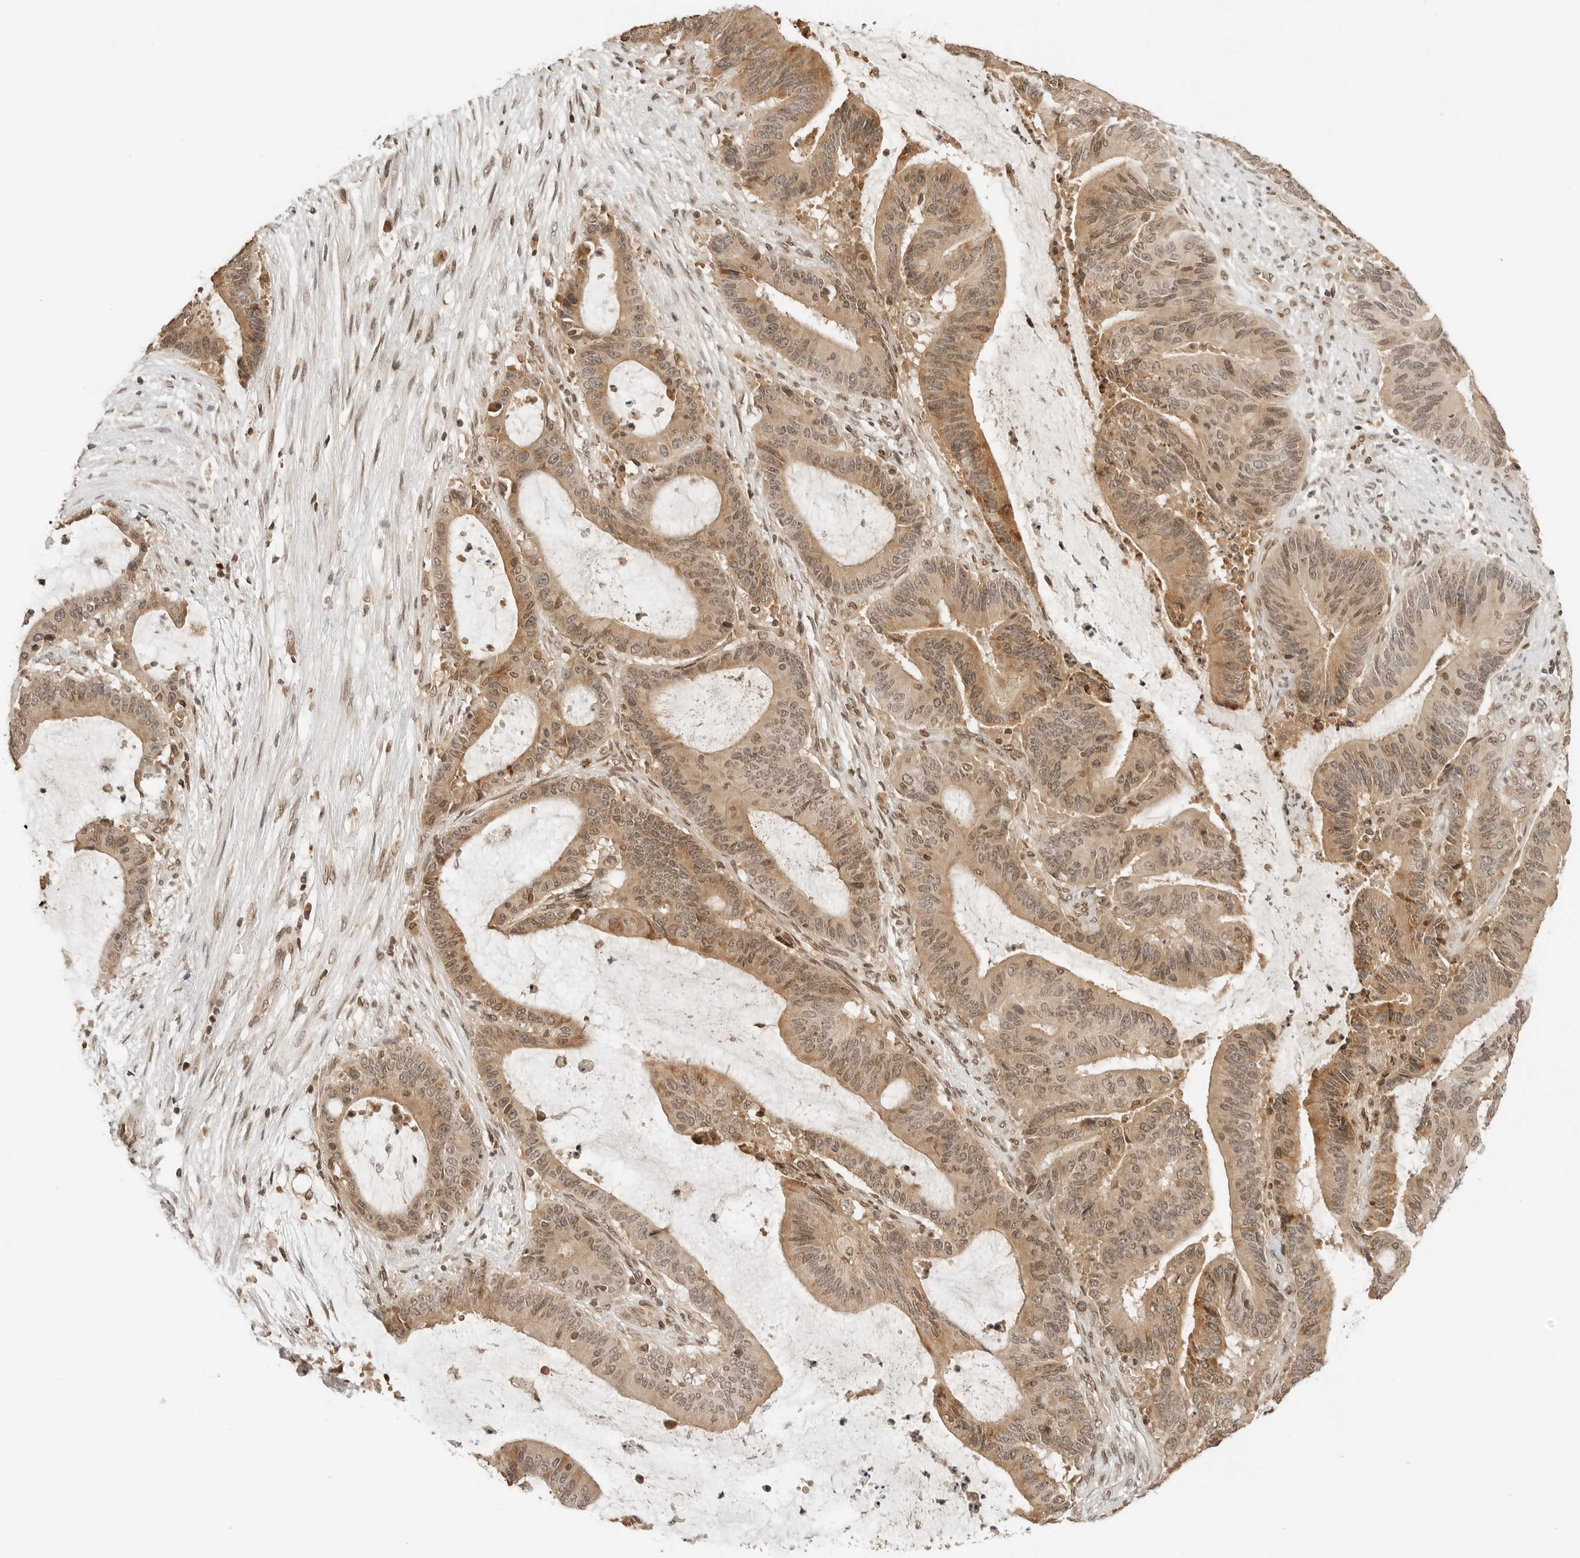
{"staining": {"intensity": "moderate", "quantity": ">75%", "location": "cytoplasmic/membranous,nuclear"}, "tissue": "liver cancer", "cell_type": "Tumor cells", "image_type": "cancer", "snomed": [{"axis": "morphology", "description": "Normal tissue, NOS"}, {"axis": "morphology", "description": "Cholangiocarcinoma"}, {"axis": "topography", "description": "Liver"}, {"axis": "topography", "description": "Peripheral nerve tissue"}], "caption": "A micrograph of liver cancer (cholangiocarcinoma) stained for a protein exhibits moderate cytoplasmic/membranous and nuclear brown staining in tumor cells.", "gene": "POLH", "patient": {"sex": "female", "age": 73}}